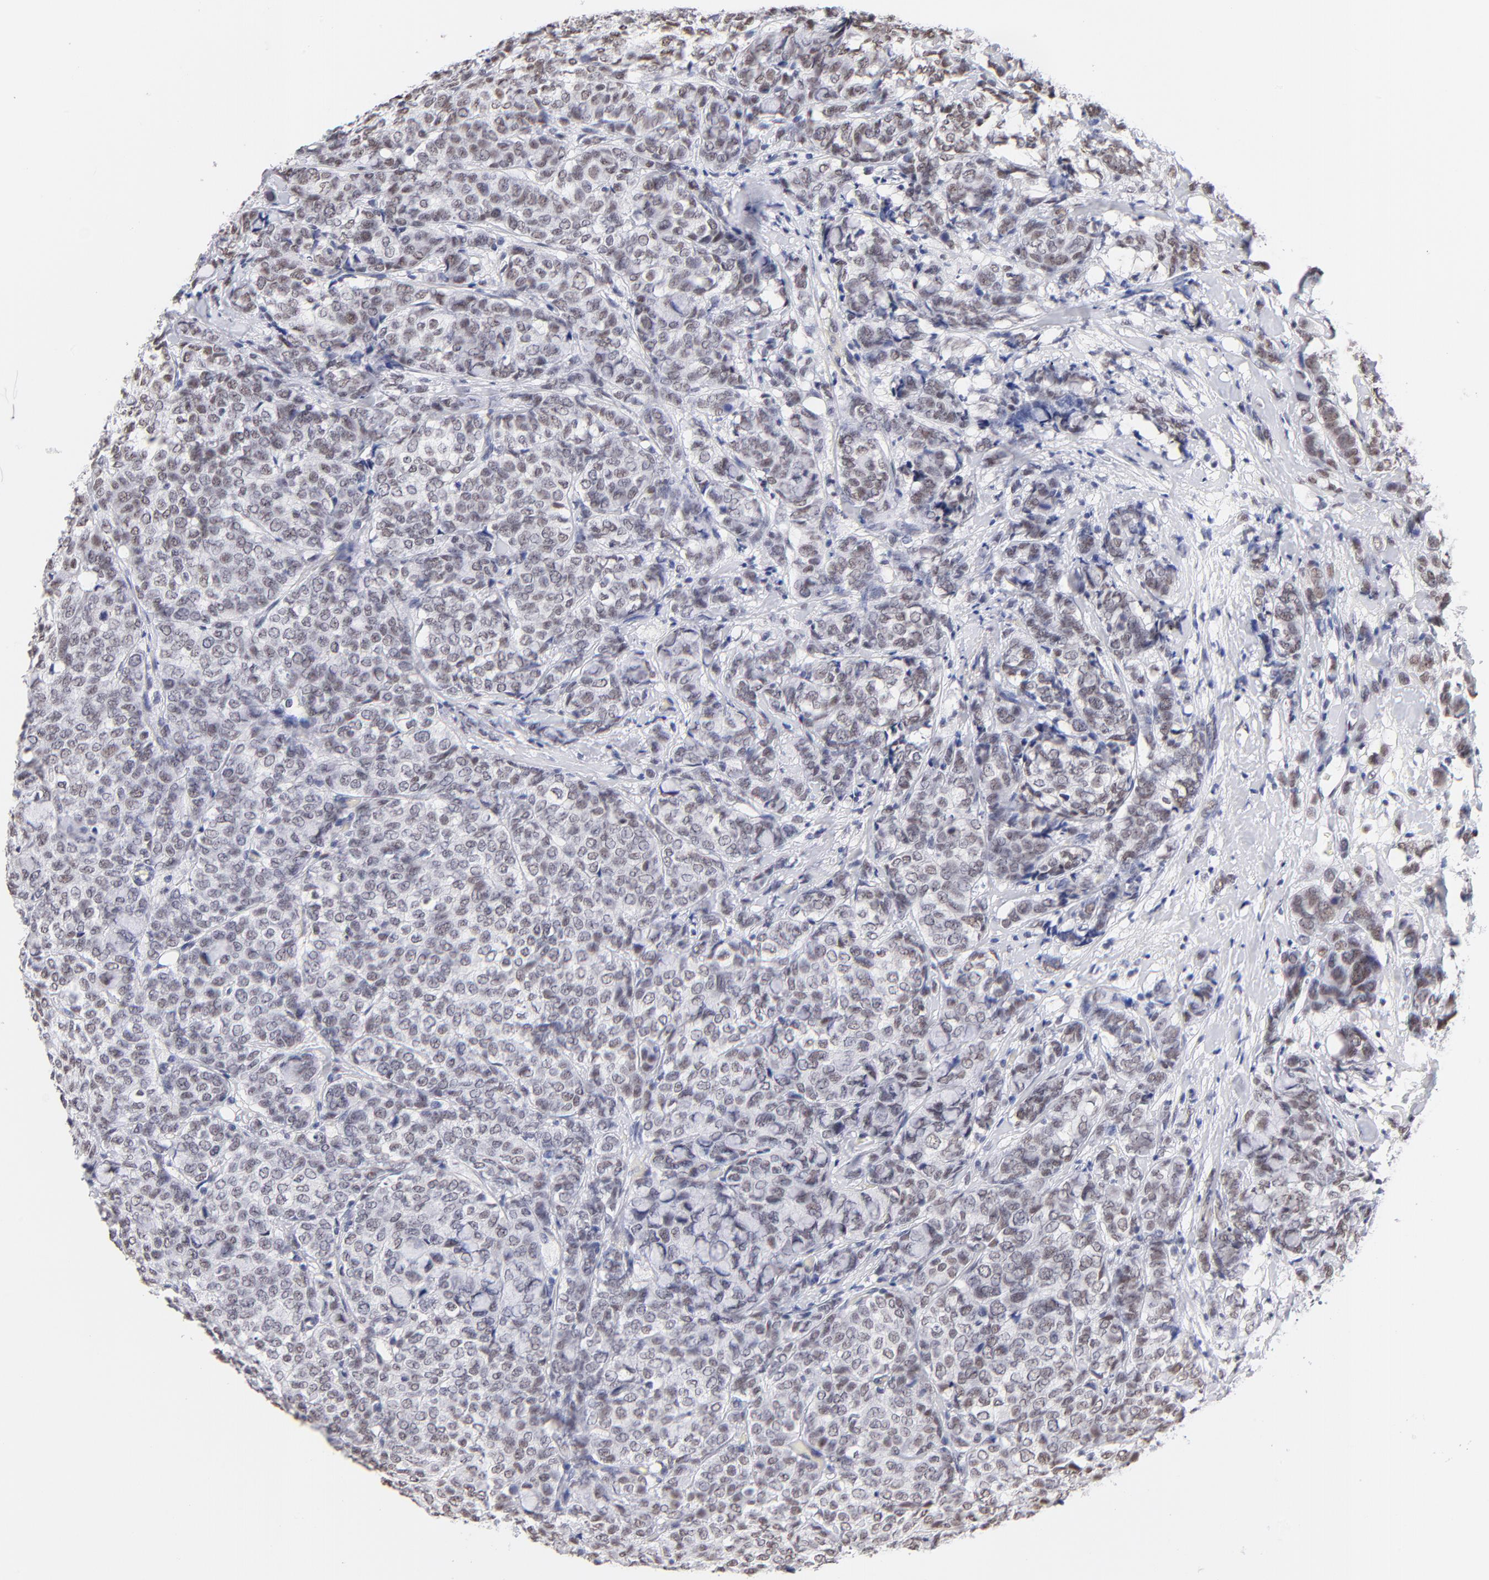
{"staining": {"intensity": "negative", "quantity": "none", "location": "none"}, "tissue": "breast cancer", "cell_type": "Tumor cells", "image_type": "cancer", "snomed": [{"axis": "morphology", "description": "Lobular carcinoma"}, {"axis": "topography", "description": "Breast"}], "caption": "The histopathology image demonstrates no staining of tumor cells in breast lobular carcinoma. (DAB immunohistochemistry (IHC), high magnification).", "gene": "ZNF74", "patient": {"sex": "female", "age": 60}}